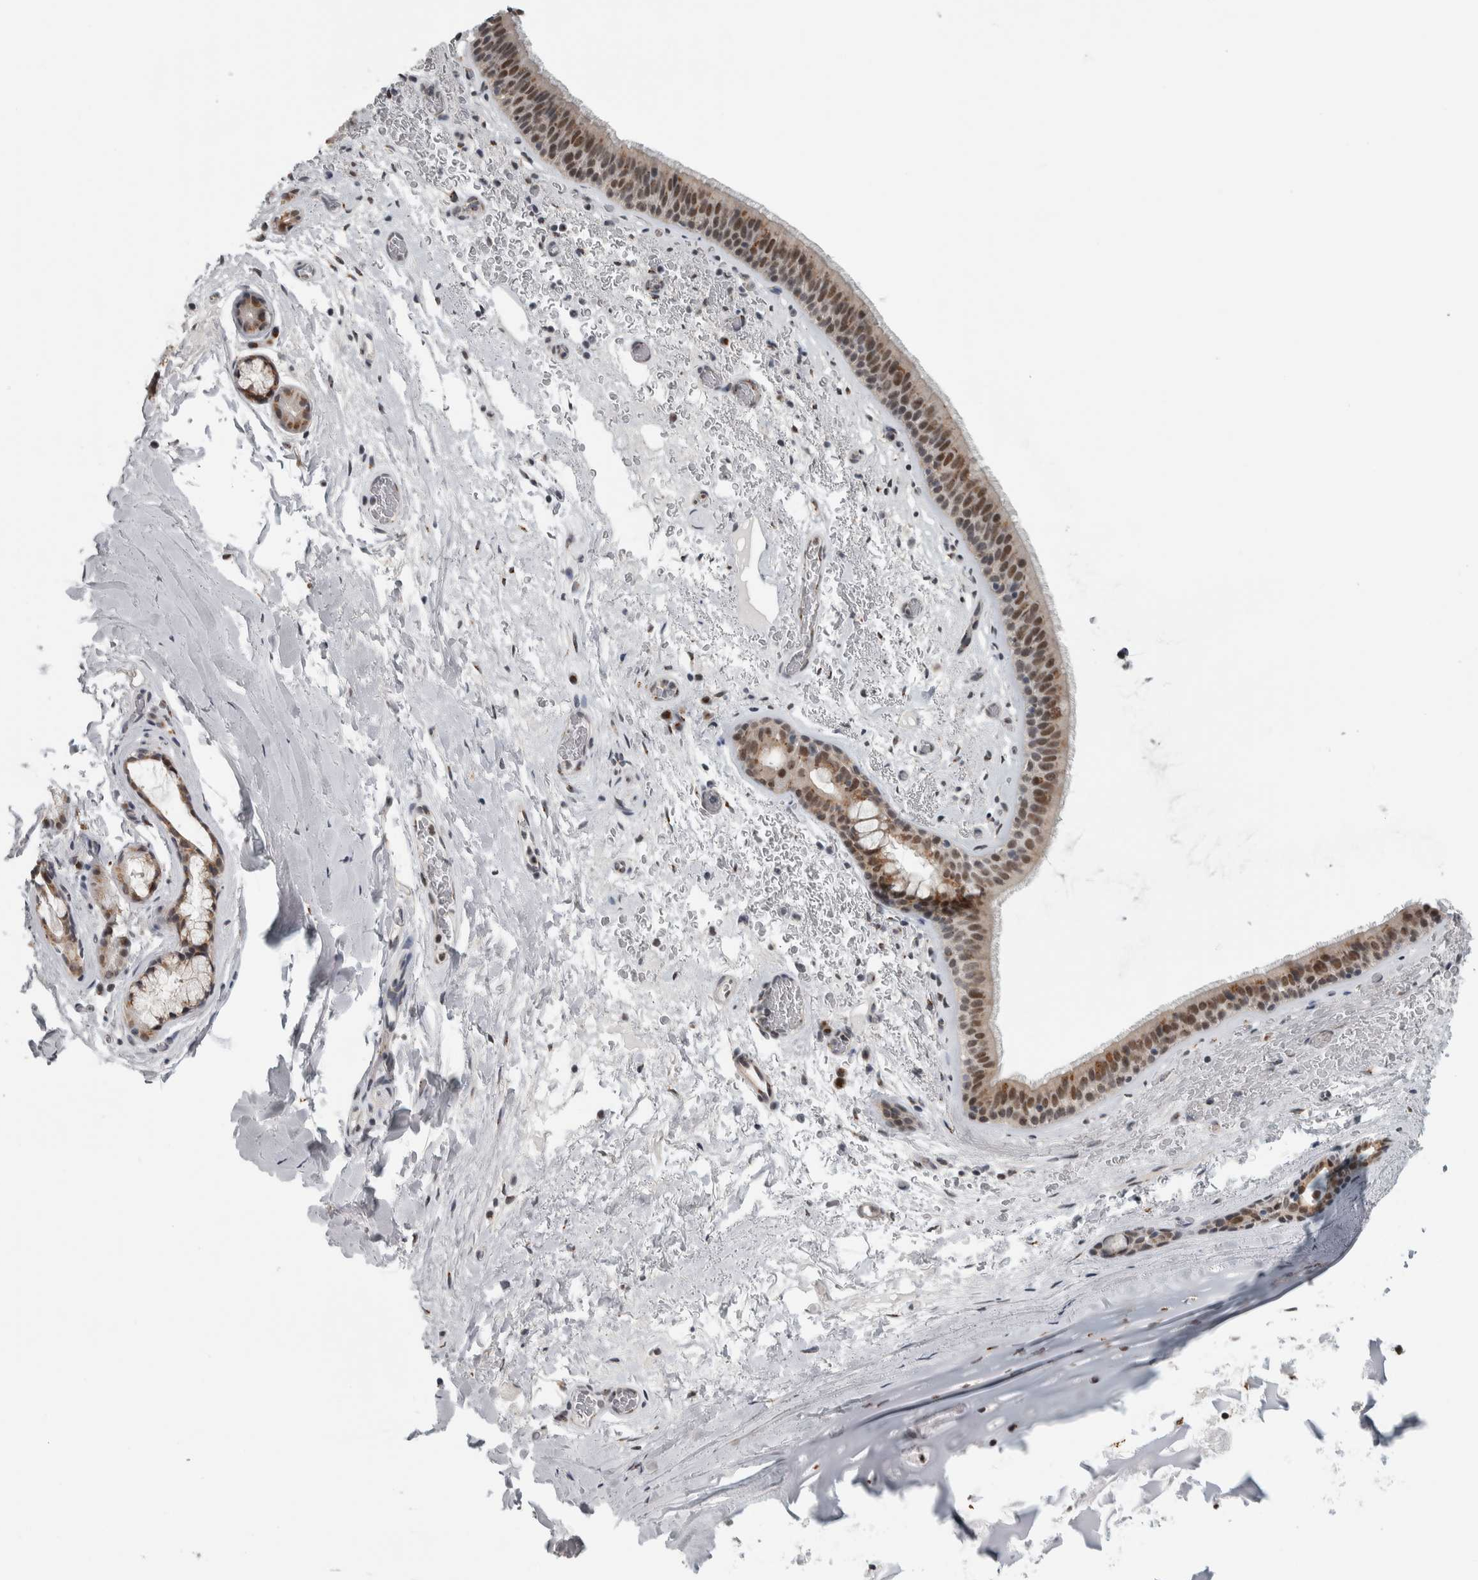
{"staining": {"intensity": "moderate", "quantity": ">75%", "location": "cytoplasmic/membranous,nuclear"}, "tissue": "bronchus", "cell_type": "Respiratory epithelial cells", "image_type": "normal", "snomed": [{"axis": "morphology", "description": "Normal tissue, NOS"}, {"axis": "topography", "description": "Cartilage tissue"}], "caption": "Immunohistochemical staining of benign human bronchus exhibits >75% levels of moderate cytoplasmic/membranous,nuclear protein staining in about >75% of respiratory epithelial cells.", "gene": "ZMYND8", "patient": {"sex": "female", "age": 63}}